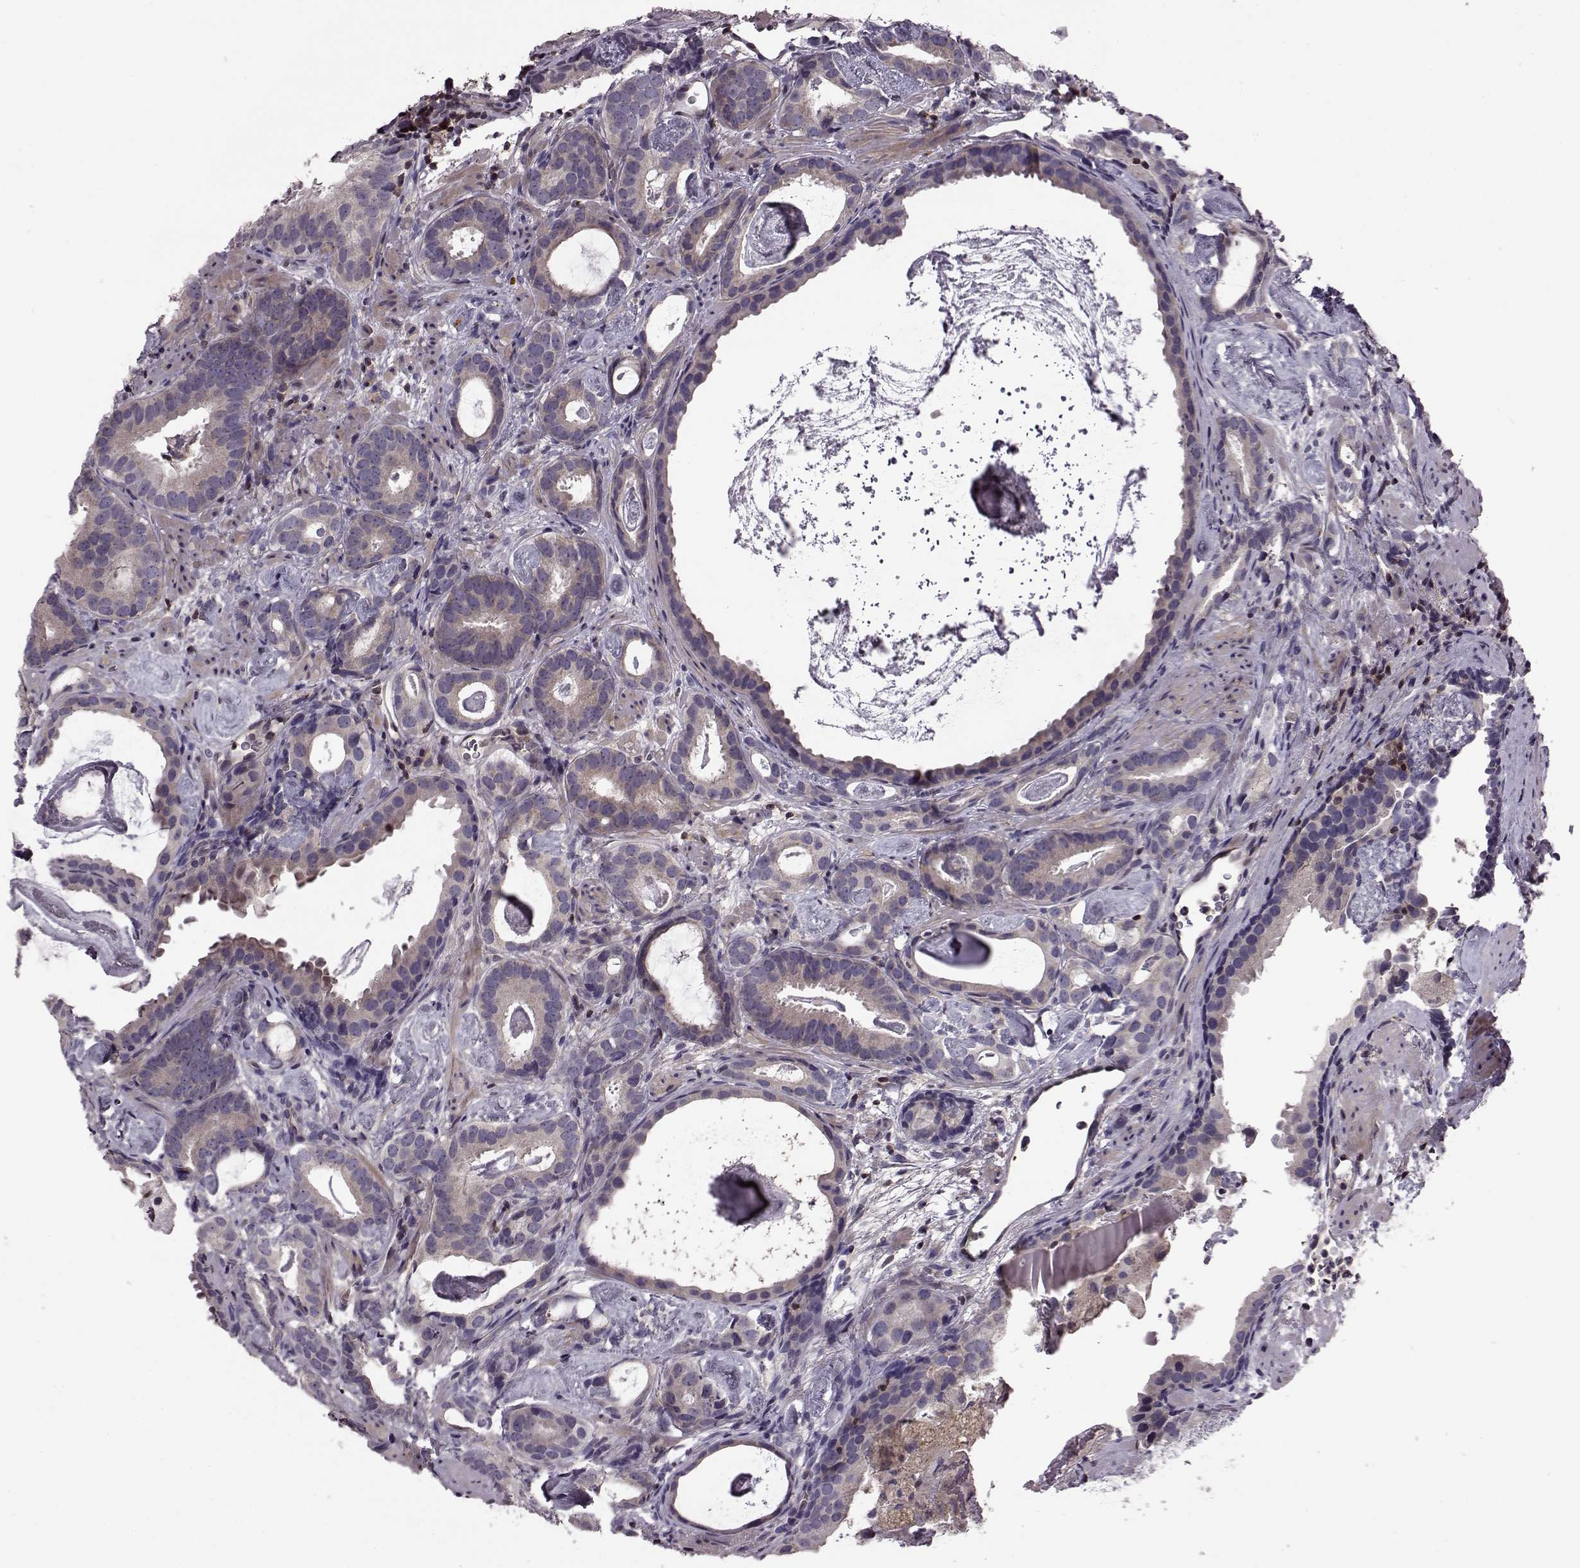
{"staining": {"intensity": "weak", "quantity": ">75%", "location": "cytoplasmic/membranous"}, "tissue": "prostate cancer", "cell_type": "Tumor cells", "image_type": "cancer", "snomed": [{"axis": "morphology", "description": "Adenocarcinoma, Low grade"}, {"axis": "topography", "description": "Prostate and seminal vesicle, NOS"}], "caption": "DAB immunohistochemical staining of human prostate low-grade adenocarcinoma shows weak cytoplasmic/membranous protein staining in about >75% of tumor cells. (DAB IHC with brightfield microscopy, high magnification).", "gene": "CDC42SE1", "patient": {"sex": "male", "age": 71}}